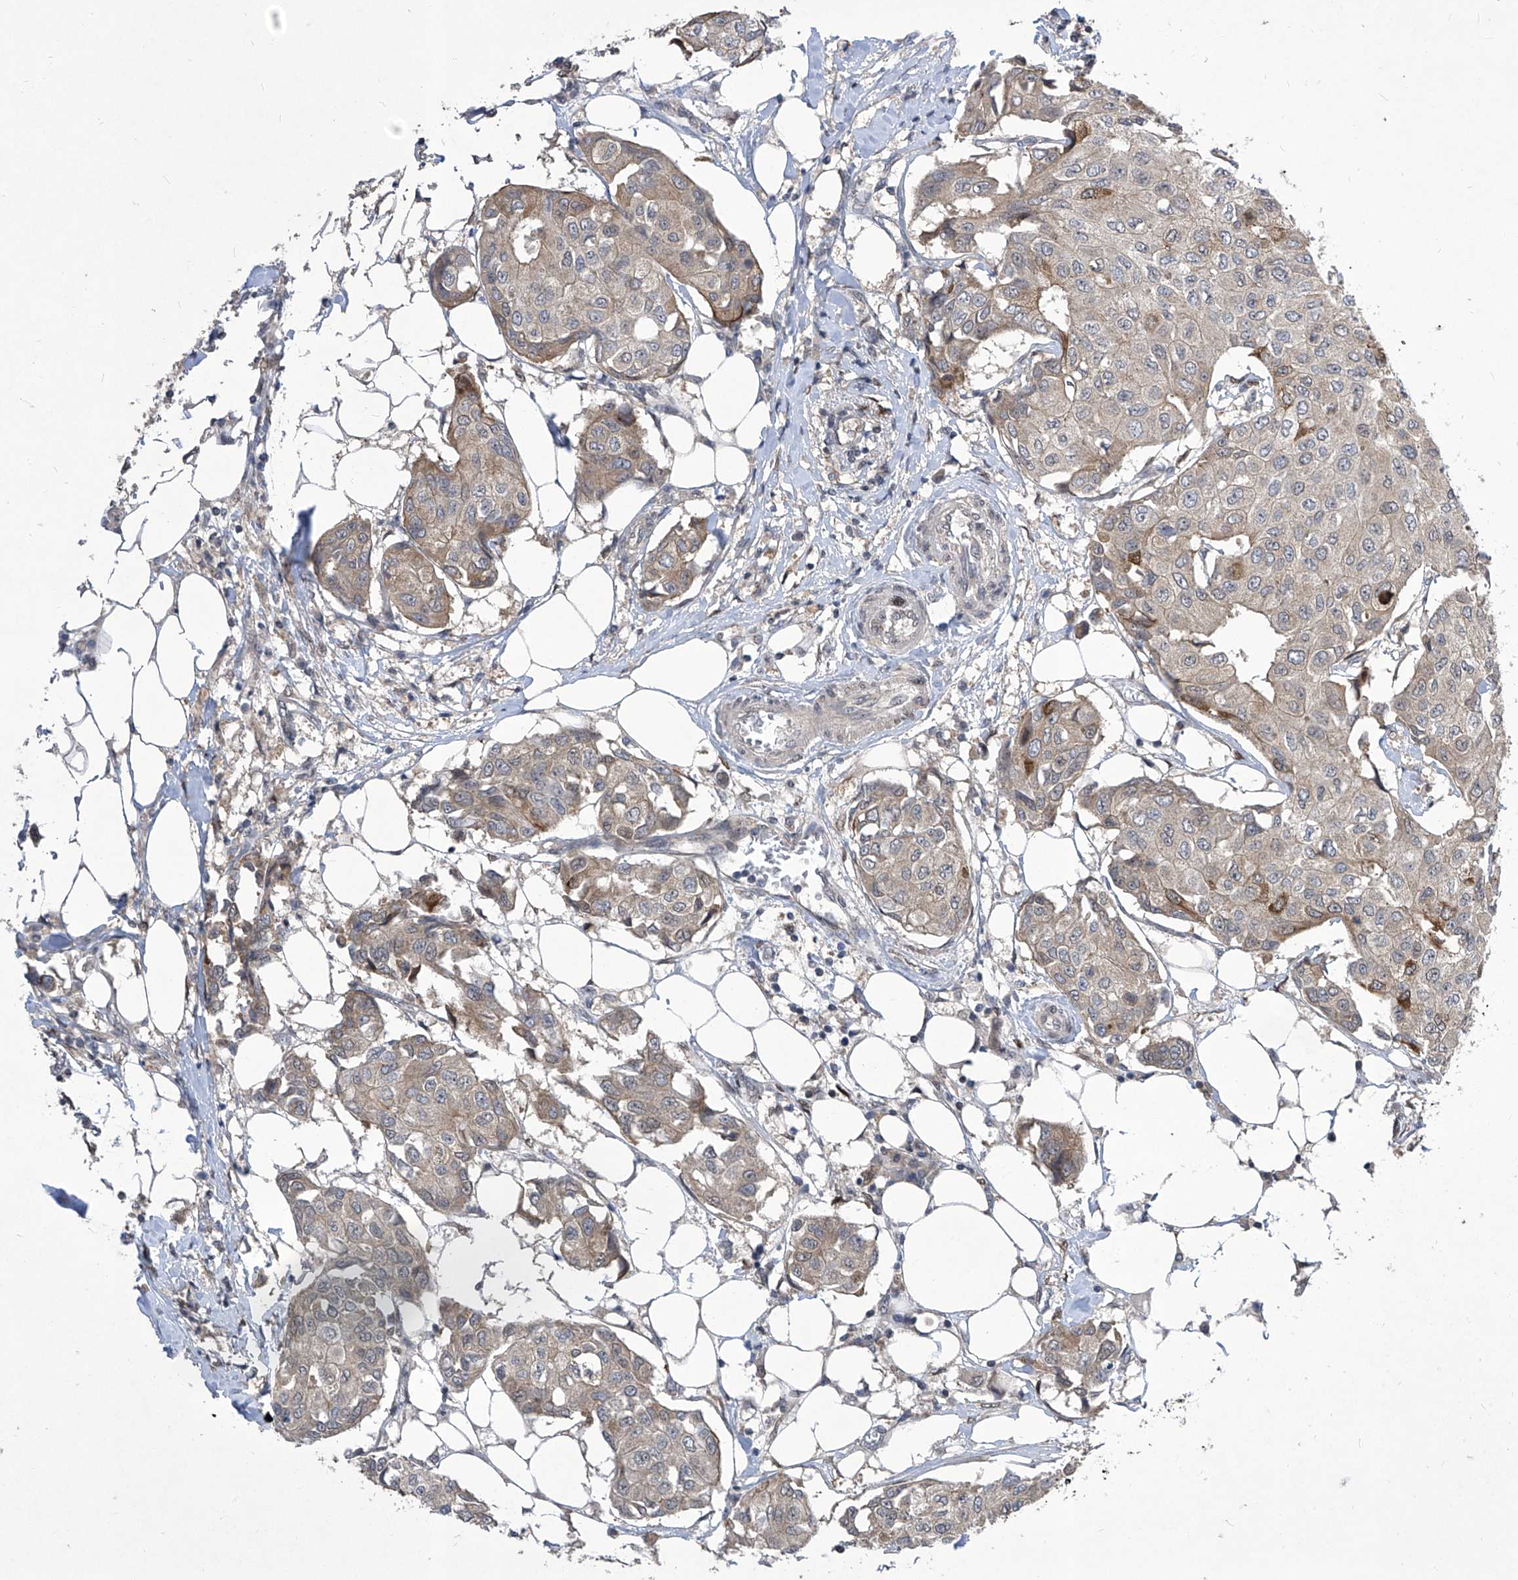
{"staining": {"intensity": "weak", "quantity": "25%-75%", "location": "cytoplasmic/membranous"}, "tissue": "breast cancer", "cell_type": "Tumor cells", "image_type": "cancer", "snomed": [{"axis": "morphology", "description": "Duct carcinoma"}, {"axis": "topography", "description": "Breast"}], "caption": "Immunohistochemistry (IHC) of breast cancer (intraductal carcinoma) reveals low levels of weak cytoplasmic/membranous staining in approximately 25%-75% of tumor cells.", "gene": "CETN2", "patient": {"sex": "female", "age": 80}}